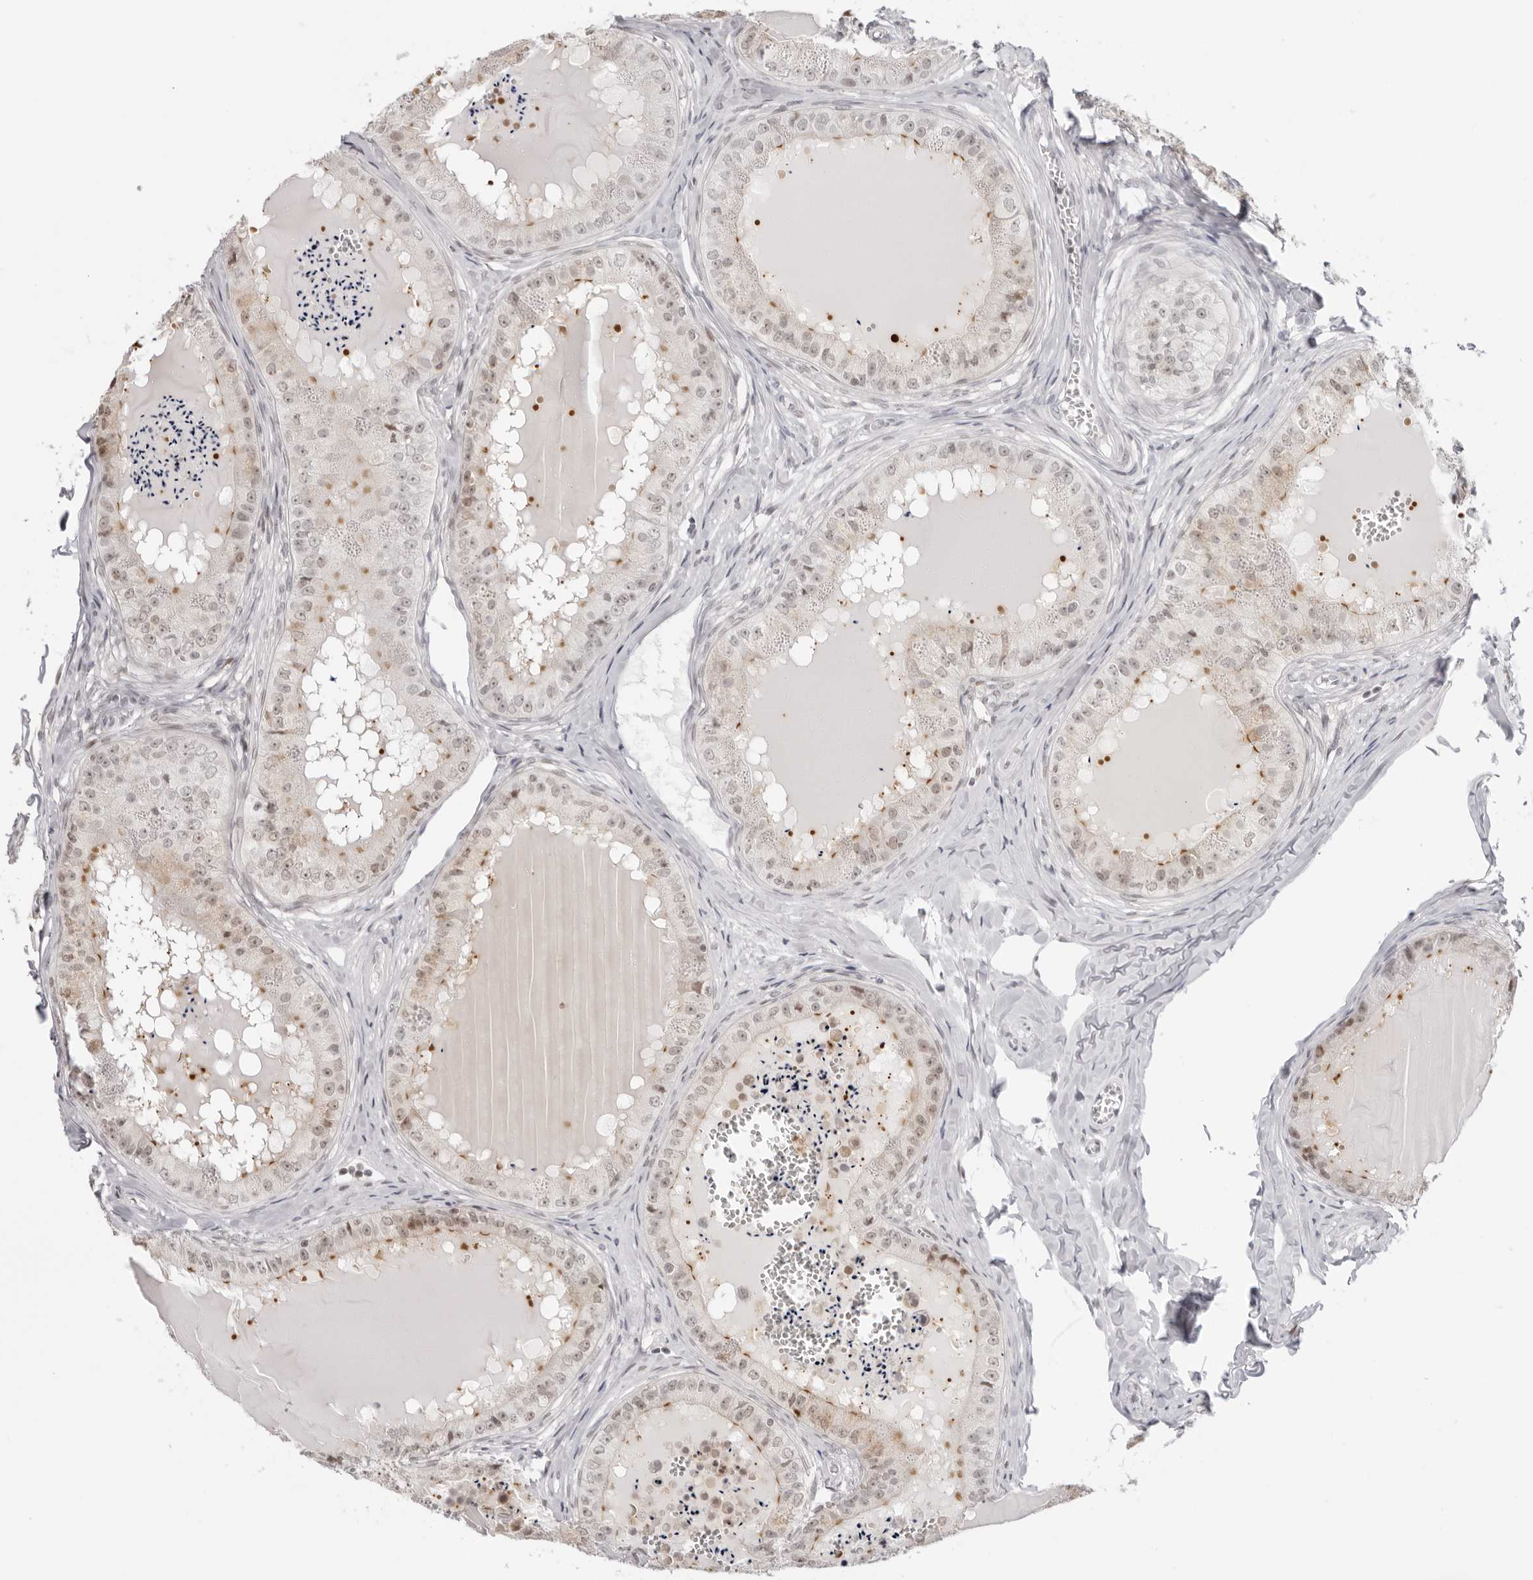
{"staining": {"intensity": "moderate", "quantity": "<25%", "location": "cytoplasmic/membranous,nuclear"}, "tissue": "epididymis", "cell_type": "Glandular cells", "image_type": "normal", "snomed": [{"axis": "morphology", "description": "Normal tissue, NOS"}, {"axis": "topography", "description": "Epididymis"}], "caption": "Immunohistochemical staining of benign epididymis shows <25% levels of moderate cytoplasmic/membranous,nuclear protein expression in about <25% of glandular cells. The staining is performed using DAB brown chromogen to label protein expression. The nuclei are counter-stained blue using hematoxylin.", "gene": "RNF146", "patient": {"sex": "male", "age": 31}}